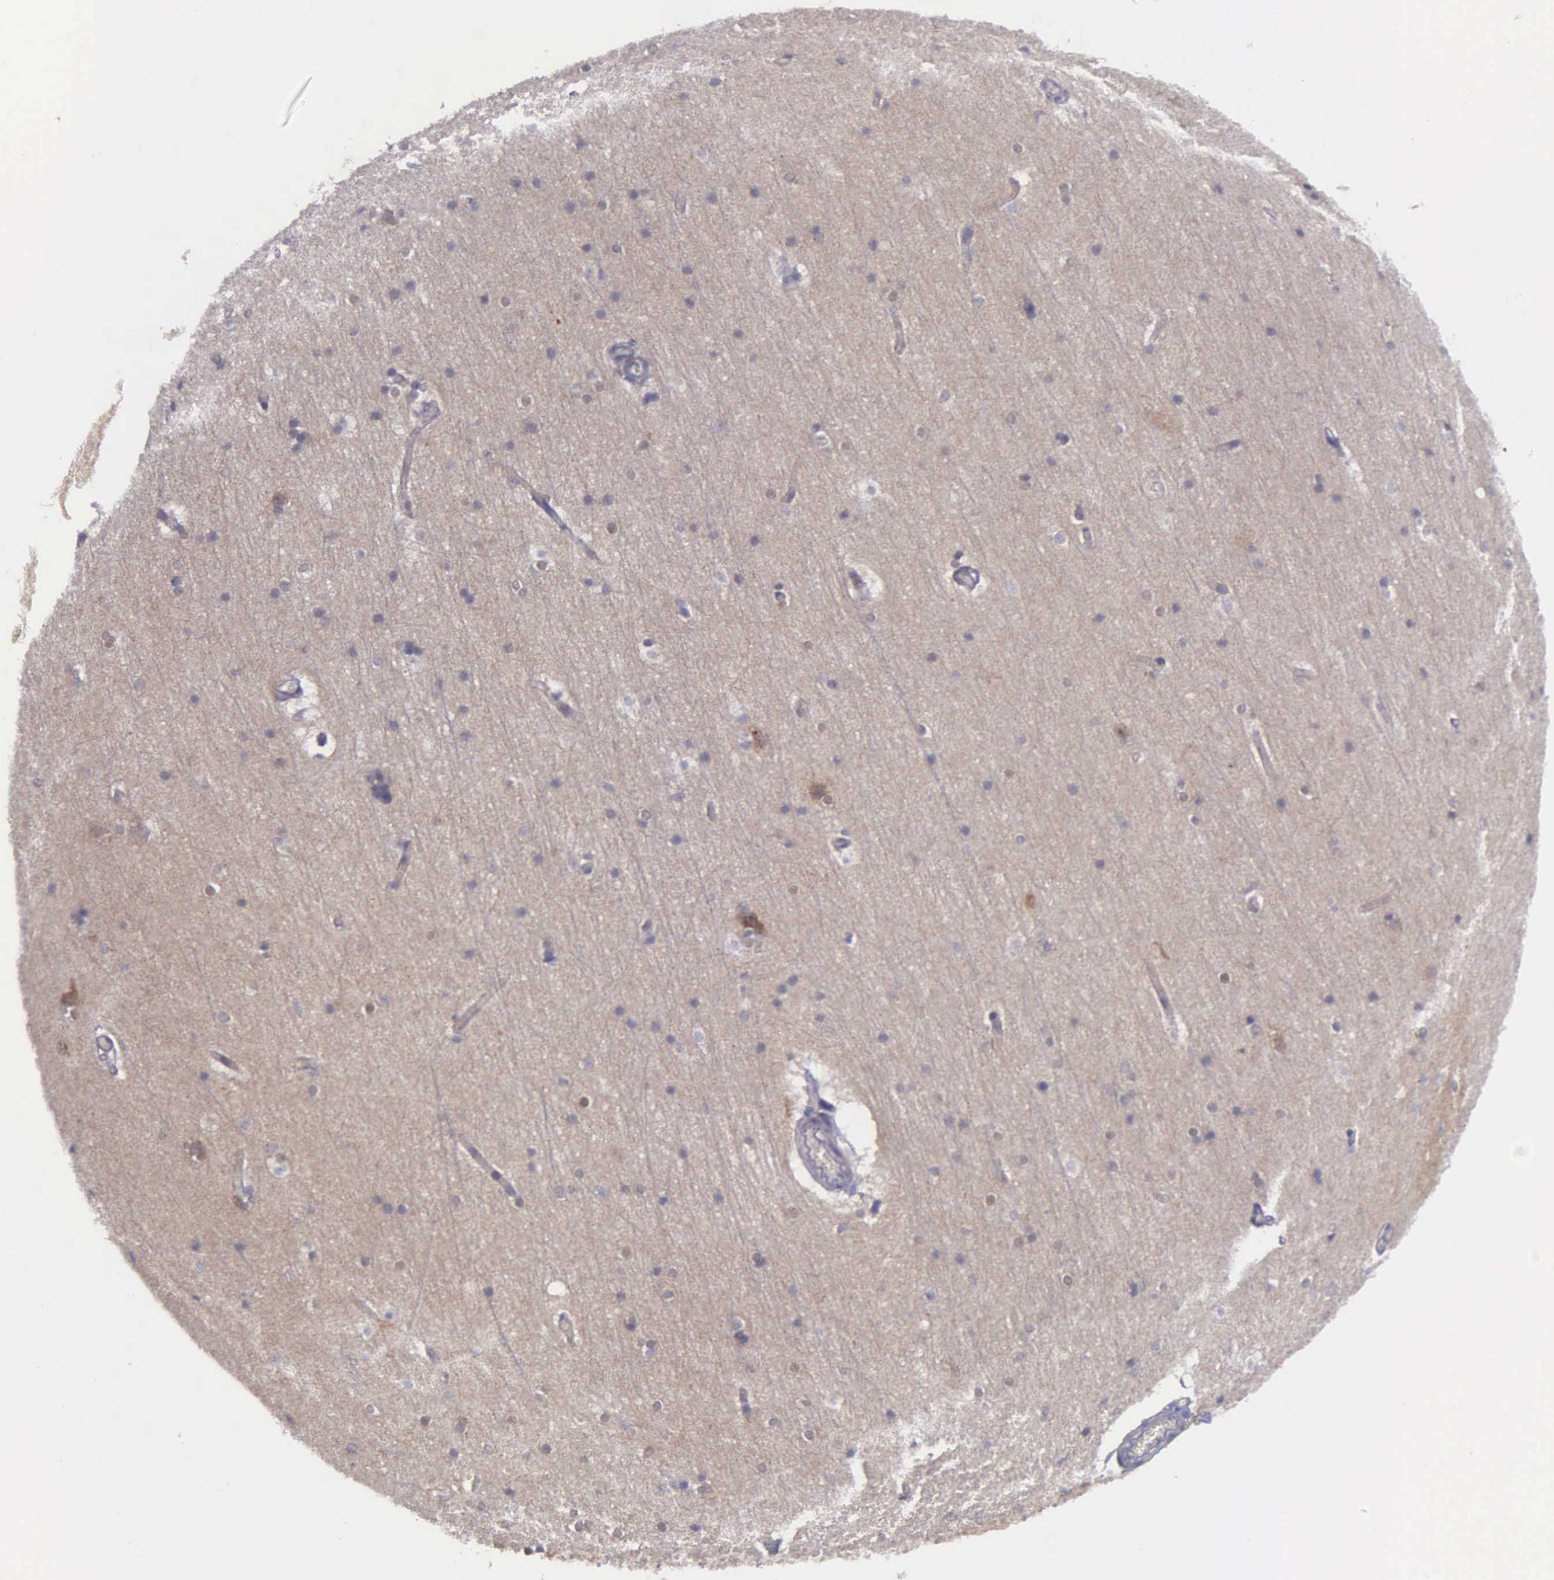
{"staining": {"intensity": "negative", "quantity": "none", "location": "none"}, "tissue": "cerebral cortex", "cell_type": "Endothelial cells", "image_type": "normal", "snomed": [{"axis": "morphology", "description": "Normal tissue, NOS"}, {"axis": "topography", "description": "Cerebral cortex"}, {"axis": "topography", "description": "Hippocampus"}], "caption": "Cerebral cortex was stained to show a protein in brown. There is no significant expression in endothelial cells. (Stains: DAB immunohistochemistry with hematoxylin counter stain, Microscopy: brightfield microscopy at high magnification).", "gene": "MICAL3", "patient": {"sex": "female", "age": 19}}